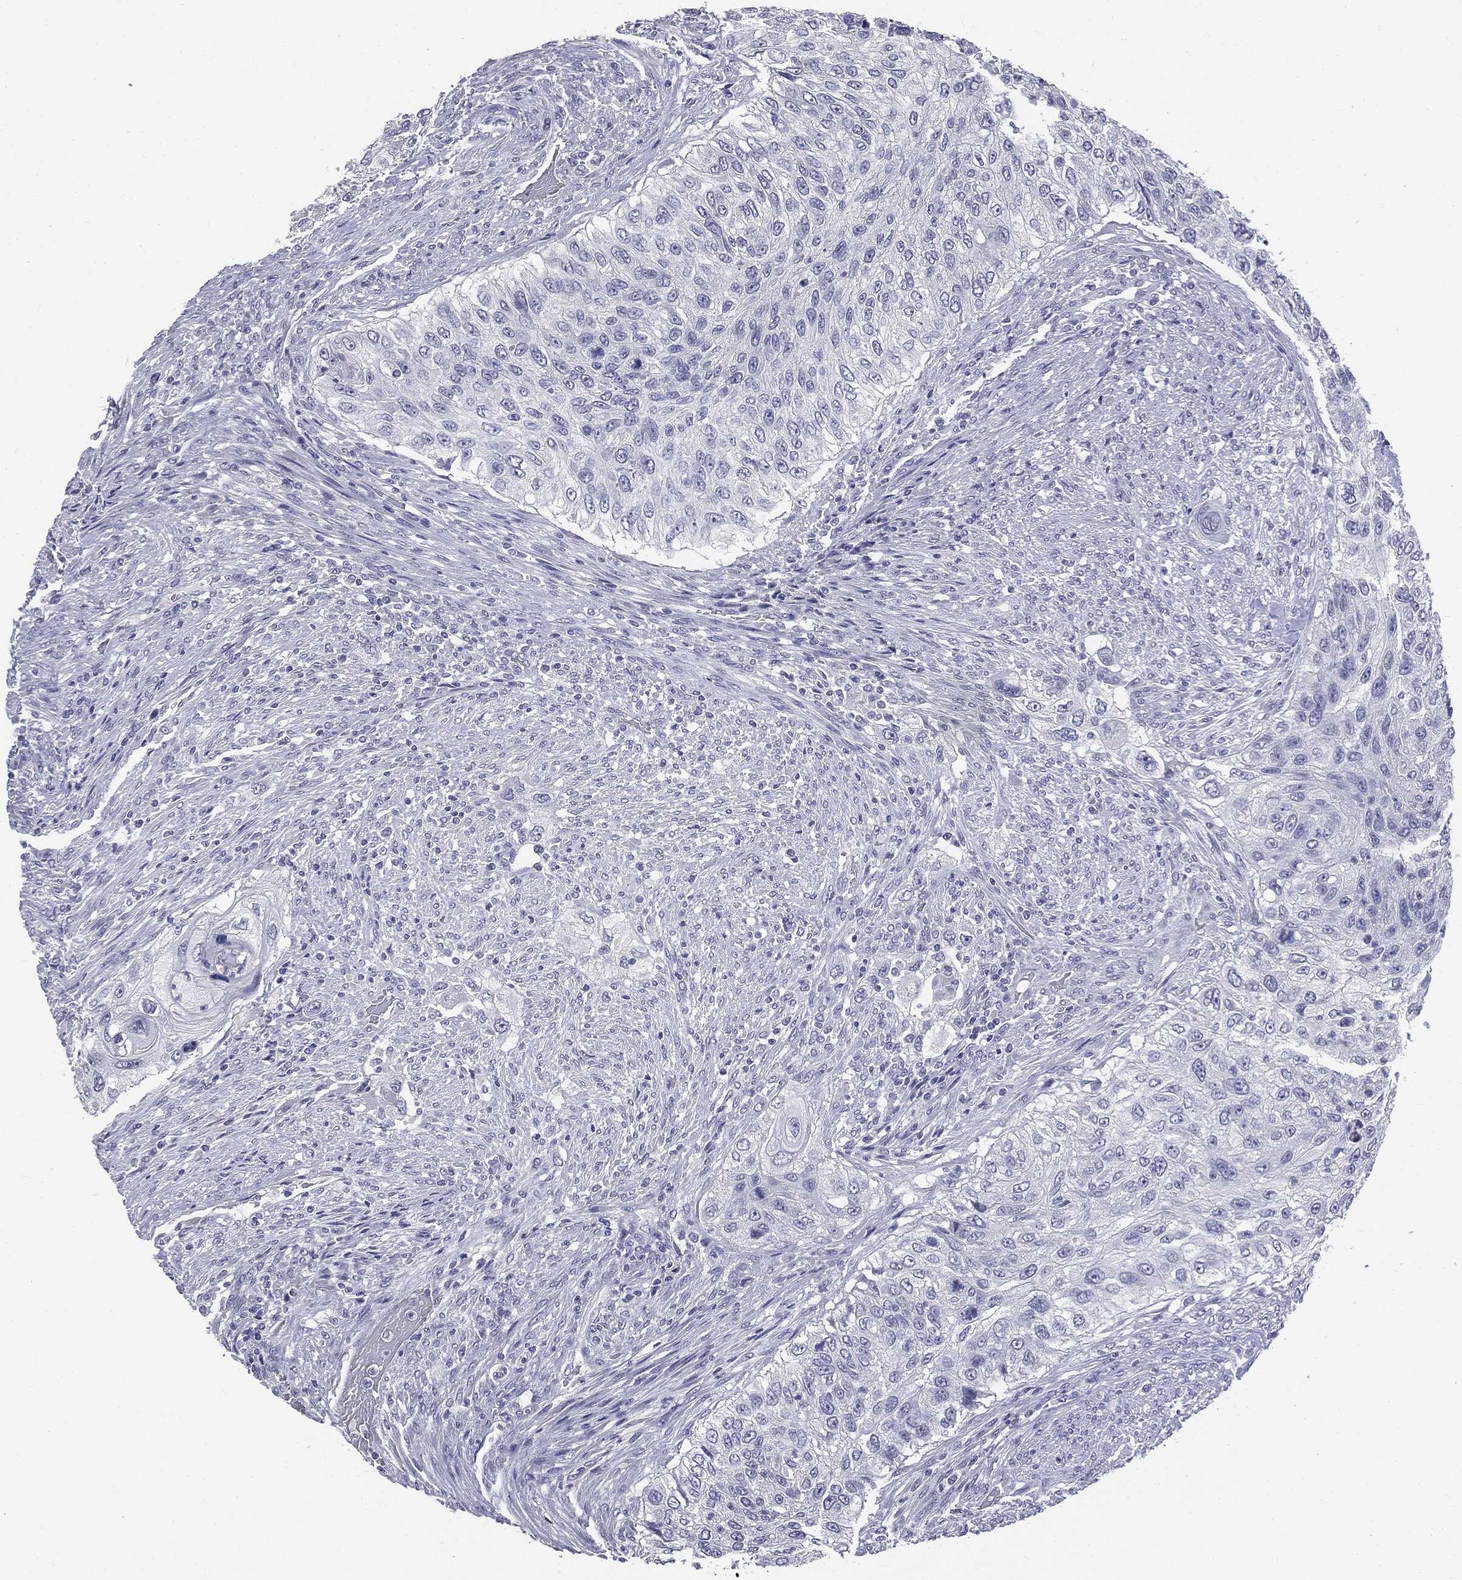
{"staining": {"intensity": "negative", "quantity": "none", "location": "none"}, "tissue": "urothelial cancer", "cell_type": "Tumor cells", "image_type": "cancer", "snomed": [{"axis": "morphology", "description": "Urothelial carcinoma, High grade"}, {"axis": "topography", "description": "Urinary bladder"}], "caption": "High magnification brightfield microscopy of urothelial cancer stained with DAB (brown) and counterstained with hematoxylin (blue): tumor cells show no significant expression.", "gene": "AFP", "patient": {"sex": "female", "age": 60}}